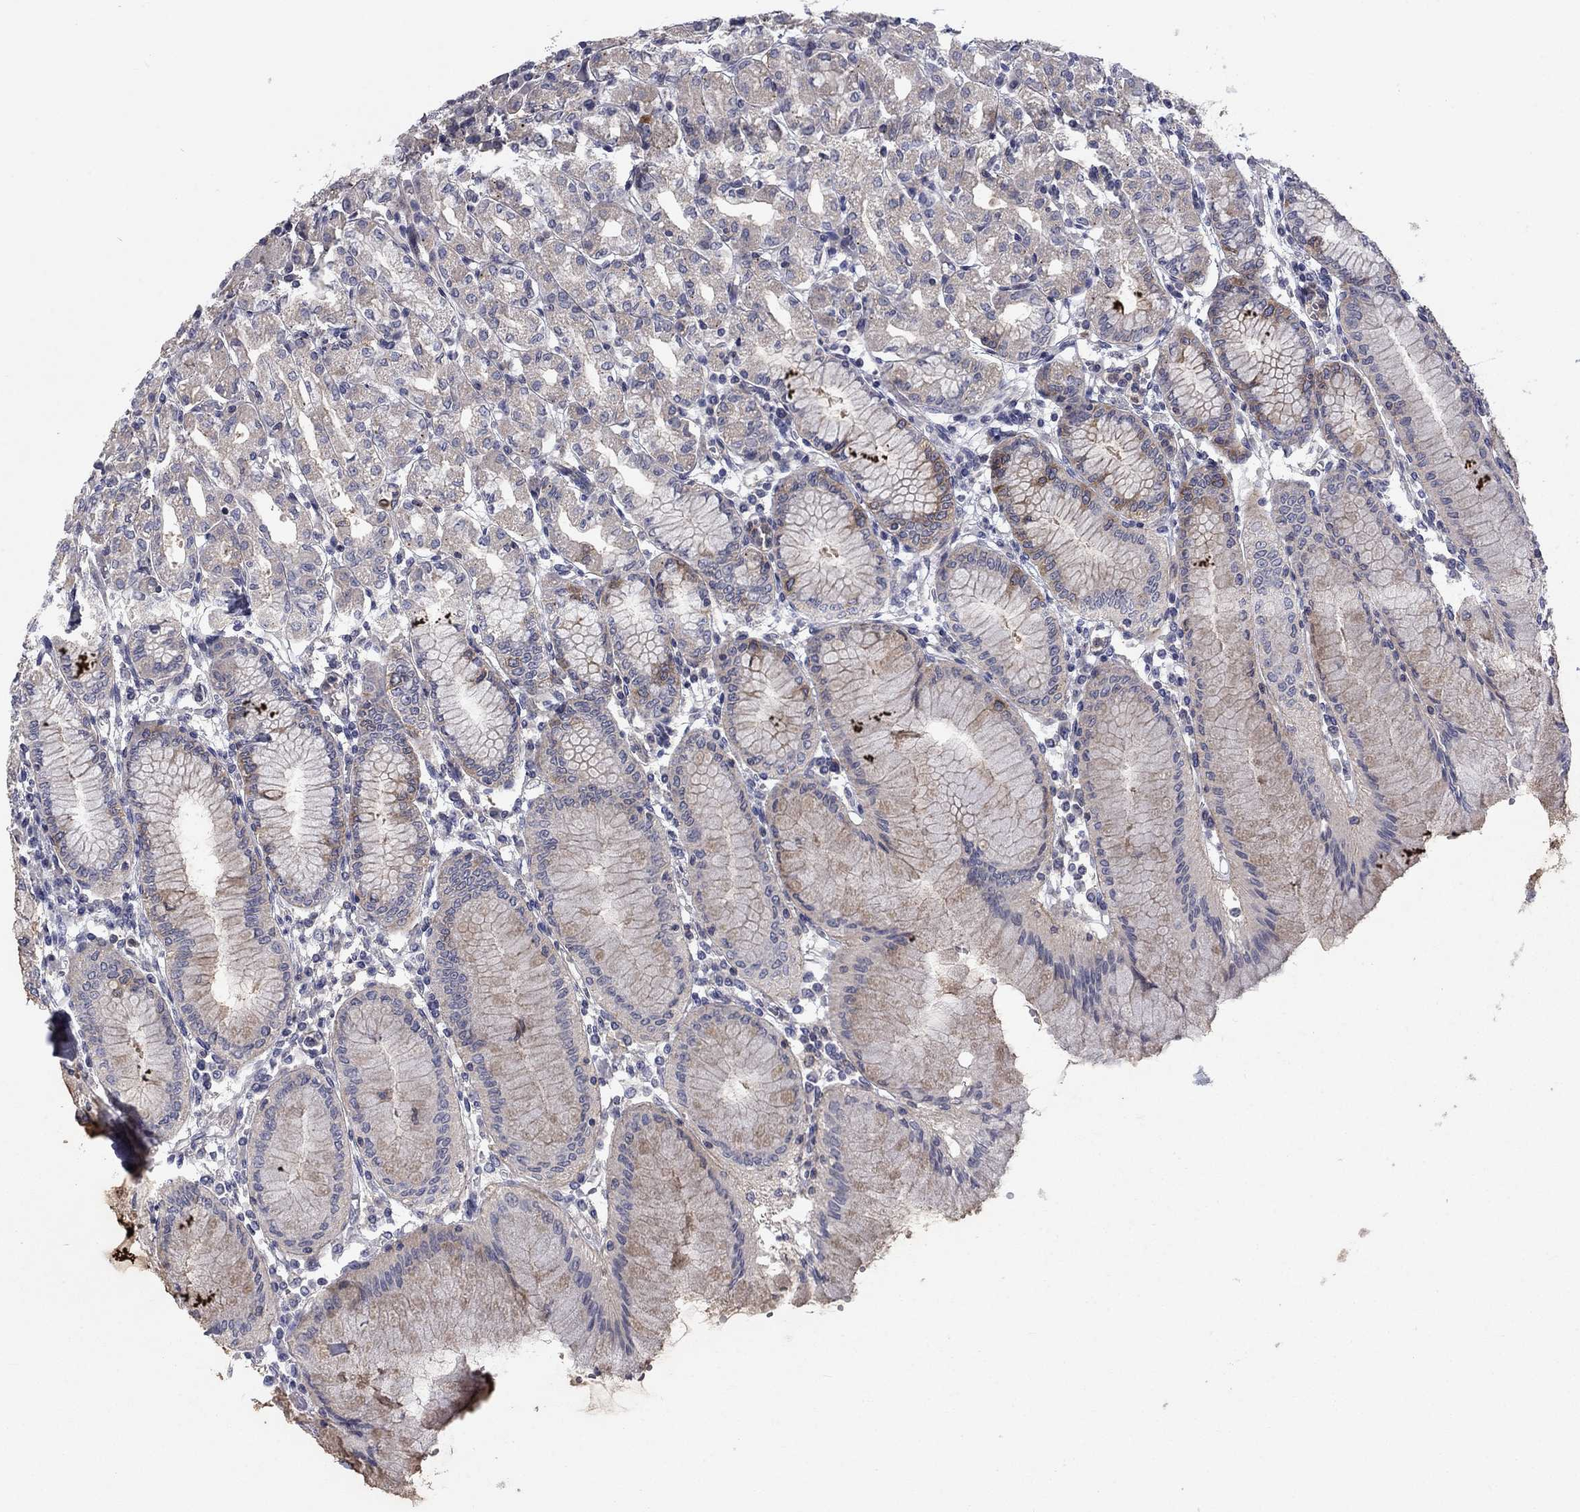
{"staining": {"intensity": "moderate", "quantity": "<25%", "location": "cytoplasmic/membranous"}, "tissue": "stomach", "cell_type": "Glandular cells", "image_type": "normal", "snomed": [{"axis": "morphology", "description": "Normal tissue, NOS"}, {"axis": "topography", "description": "Skeletal muscle"}, {"axis": "topography", "description": "Stomach"}], "caption": "Brown immunohistochemical staining in benign human stomach shows moderate cytoplasmic/membranous staining in approximately <25% of glandular cells. Using DAB (3,3'-diaminobenzidine) (brown) and hematoxylin (blue) stains, captured at high magnification using brightfield microscopy.", "gene": "KIF15", "patient": {"sex": "female", "age": 57}}